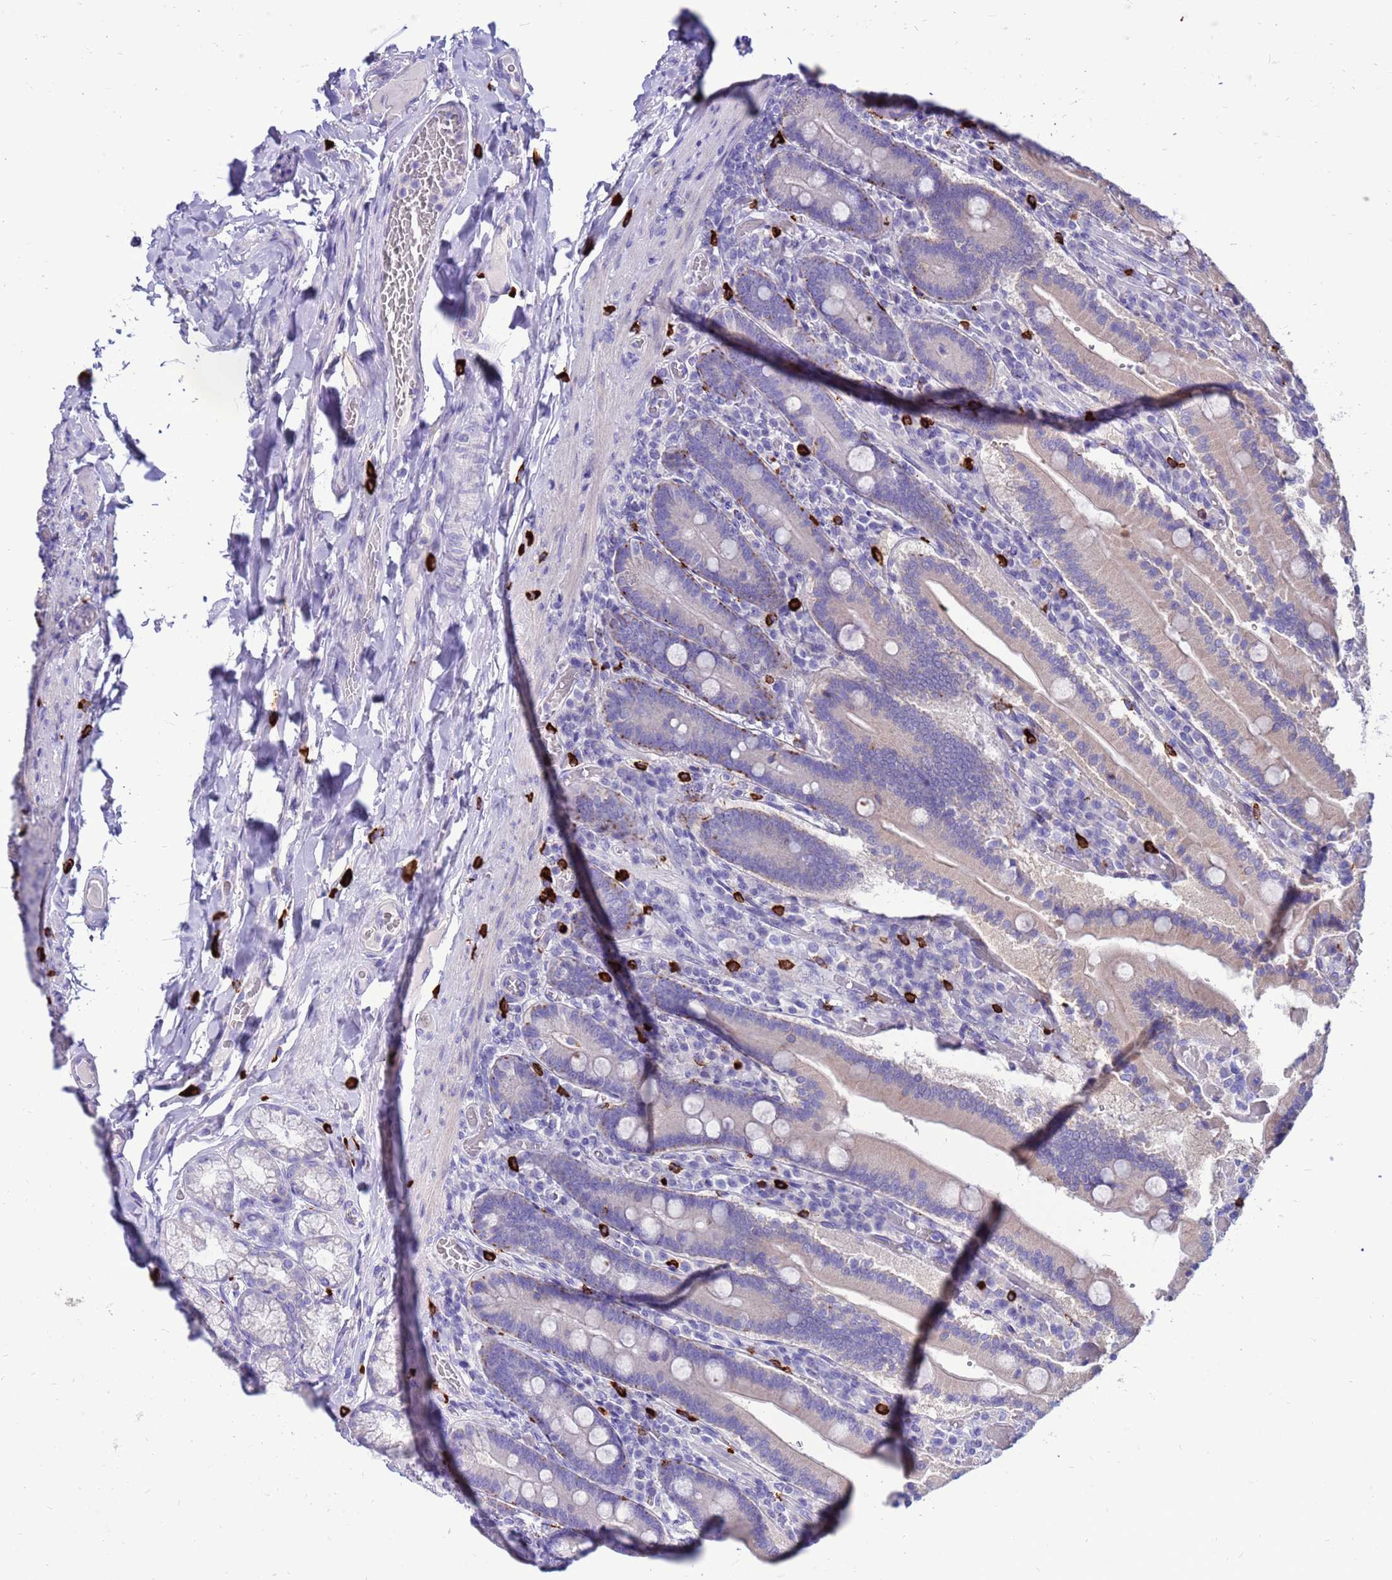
{"staining": {"intensity": "moderate", "quantity": "<25%", "location": "cytoplasmic/membranous"}, "tissue": "duodenum", "cell_type": "Glandular cells", "image_type": "normal", "snomed": [{"axis": "morphology", "description": "Normal tissue, NOS"}, {"axis": "topography", "description": "Duodenum"}], "caption": "Immunohistochemistry of normal duodenum shows low levels of moderate cytoplasmic/membranous expression in approximately <25% of glandular cells.", "gene": "PDE10A", "patient": {"sex": "female", "age": 62}}